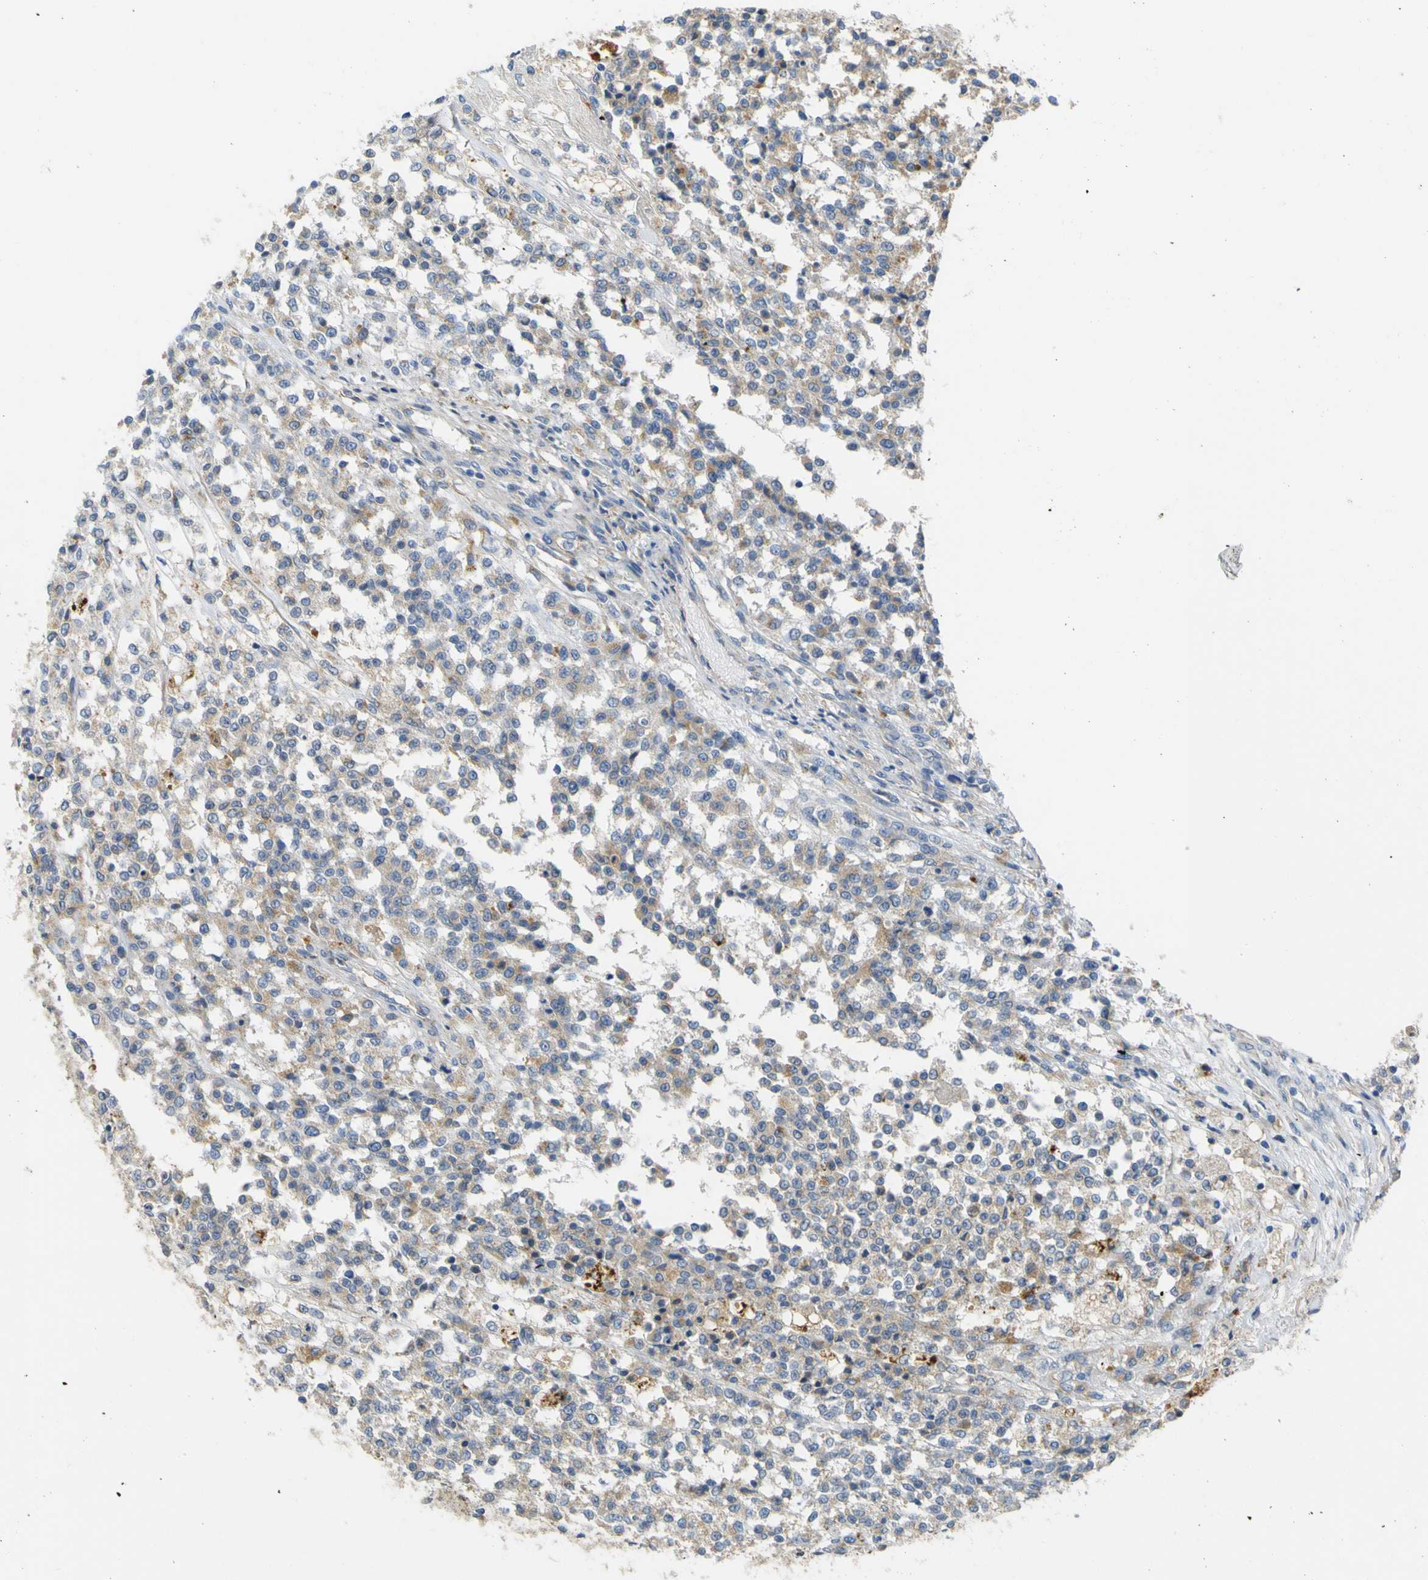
{"staining": {"intensity": "weak", "quantity": ">75%", "location": "cytoplasmic/membranous"}, "tissue": "testis cancer", "cell_type": "Tumor cells", "image_type": "cancer", "snomed": [{"axis": "morphology", "description": "Seminoma, NOS"}, {"axis": "topography", "description": "Testis"}], "caption": "Testis seminoma tissue reveals weak cytoplasmic/membranous expression in about >75% of tumor cells, visualized by immunohistochemistry.", "gene": "SYPL1", "patient": {"sex": "male", "age": 59}}